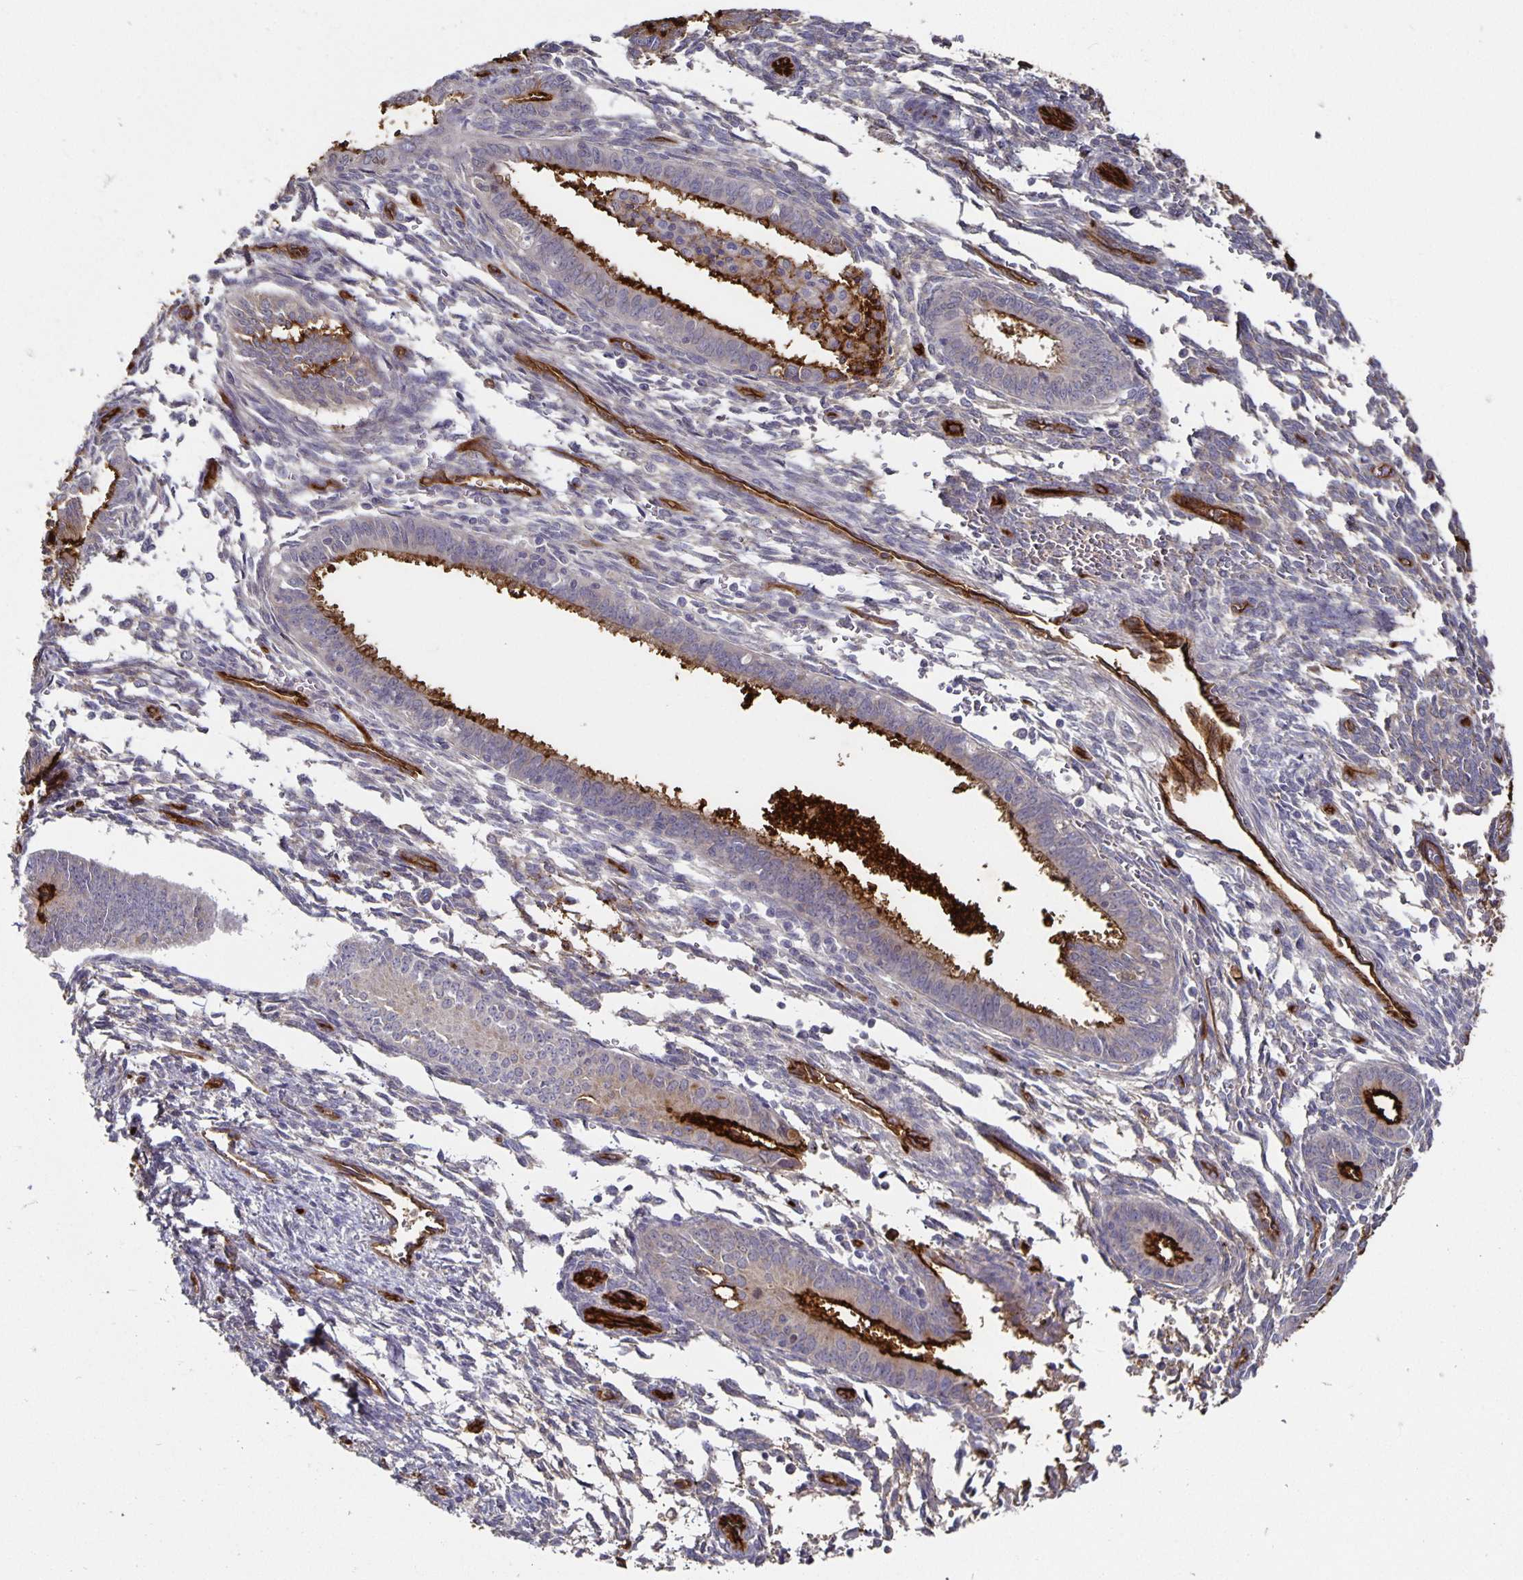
{"staining": {"intensity": "strong", "quantity": "25%-75%", "location": "cytoplasmic/membranous"}, "tissue": "endometrial cancer", "cell_type": "Tumor cells", "image_type": "cancer", "snomed": [{"axis": "morphology", "description": "Adenocarcinoma, NOS"}, {"axis": "topography", "description": "Endometrium"}], "caption": "Immunohistochemistry (IHC) image of neoplastic tissue: adenocarcinoma (endometrial) stained using immunohistochemistry (IHC) exhibits high levels of strong protein expression localized specifically in the cytoplasmic/membranous of tumor cells, appearing as a cytoplasmic/membranous brown color.", "gene": "PODXL", "patient": {"sex": "female", "age": 50}}